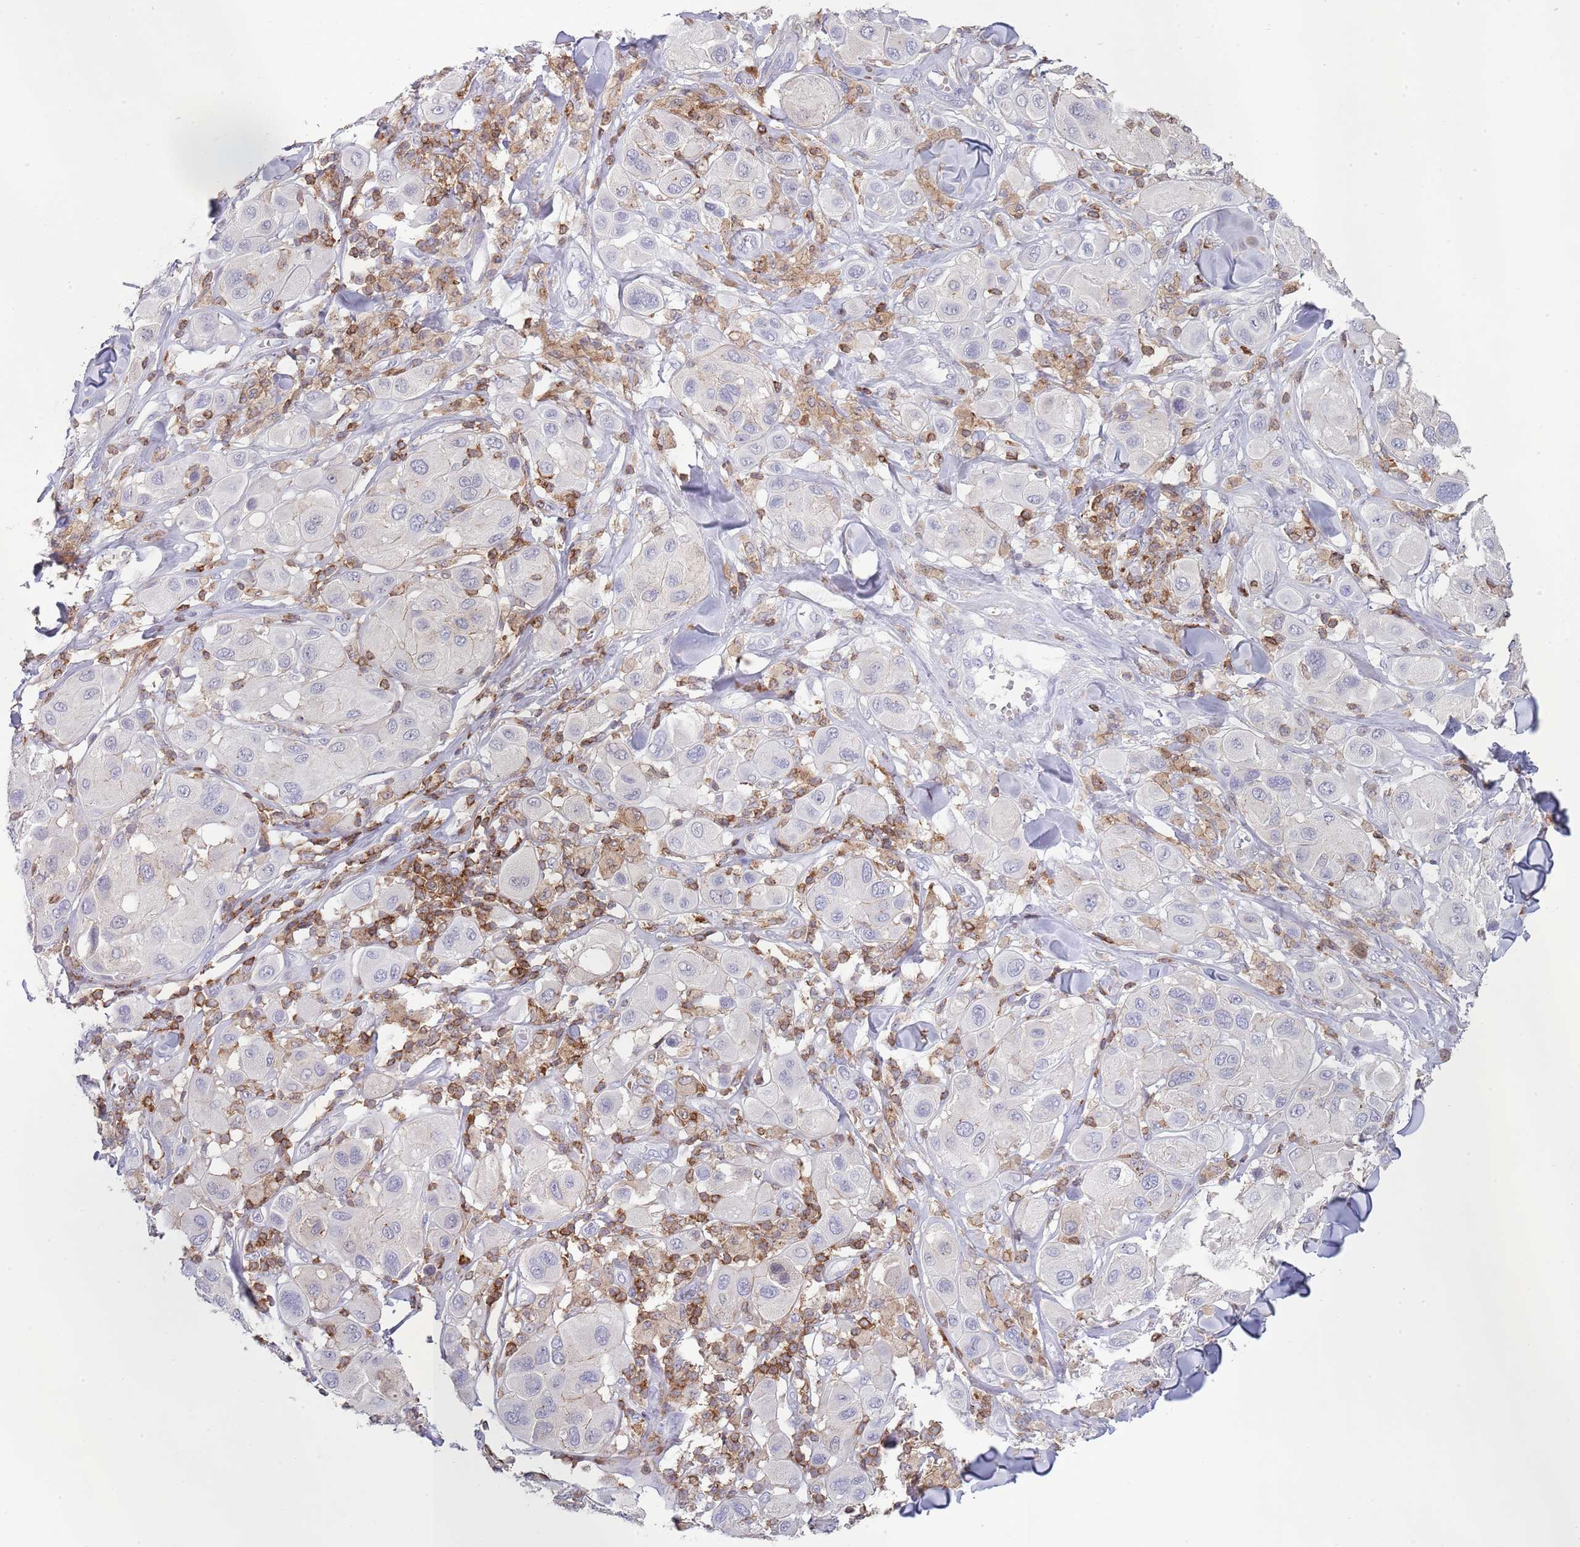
{"staining": {"intensity": "negative", "quantity": "none", "location": "none"}, "tissue": "melanoma", "cell_type": "Tumor cells", "image_type": "cancer", "snomed": [{"axis": "morphology", "description": "Malignant melanoma, Metastatic site"}, {"axis": "topography", "description": "Skin"}], "caption": "Immunohistochemistry (IHC) histopathology image of neoplastic tissue: human malignant melanoma (metastatic site) stained with DAB (3,3'-diaminobenzidine) reveals no significant protein staining in tumor cells. (Brightfield microscopy of DAB immunohistochemistry at high magnification).", "gene": "LPXN", "patient": {"sex": "male", "age": 41}}